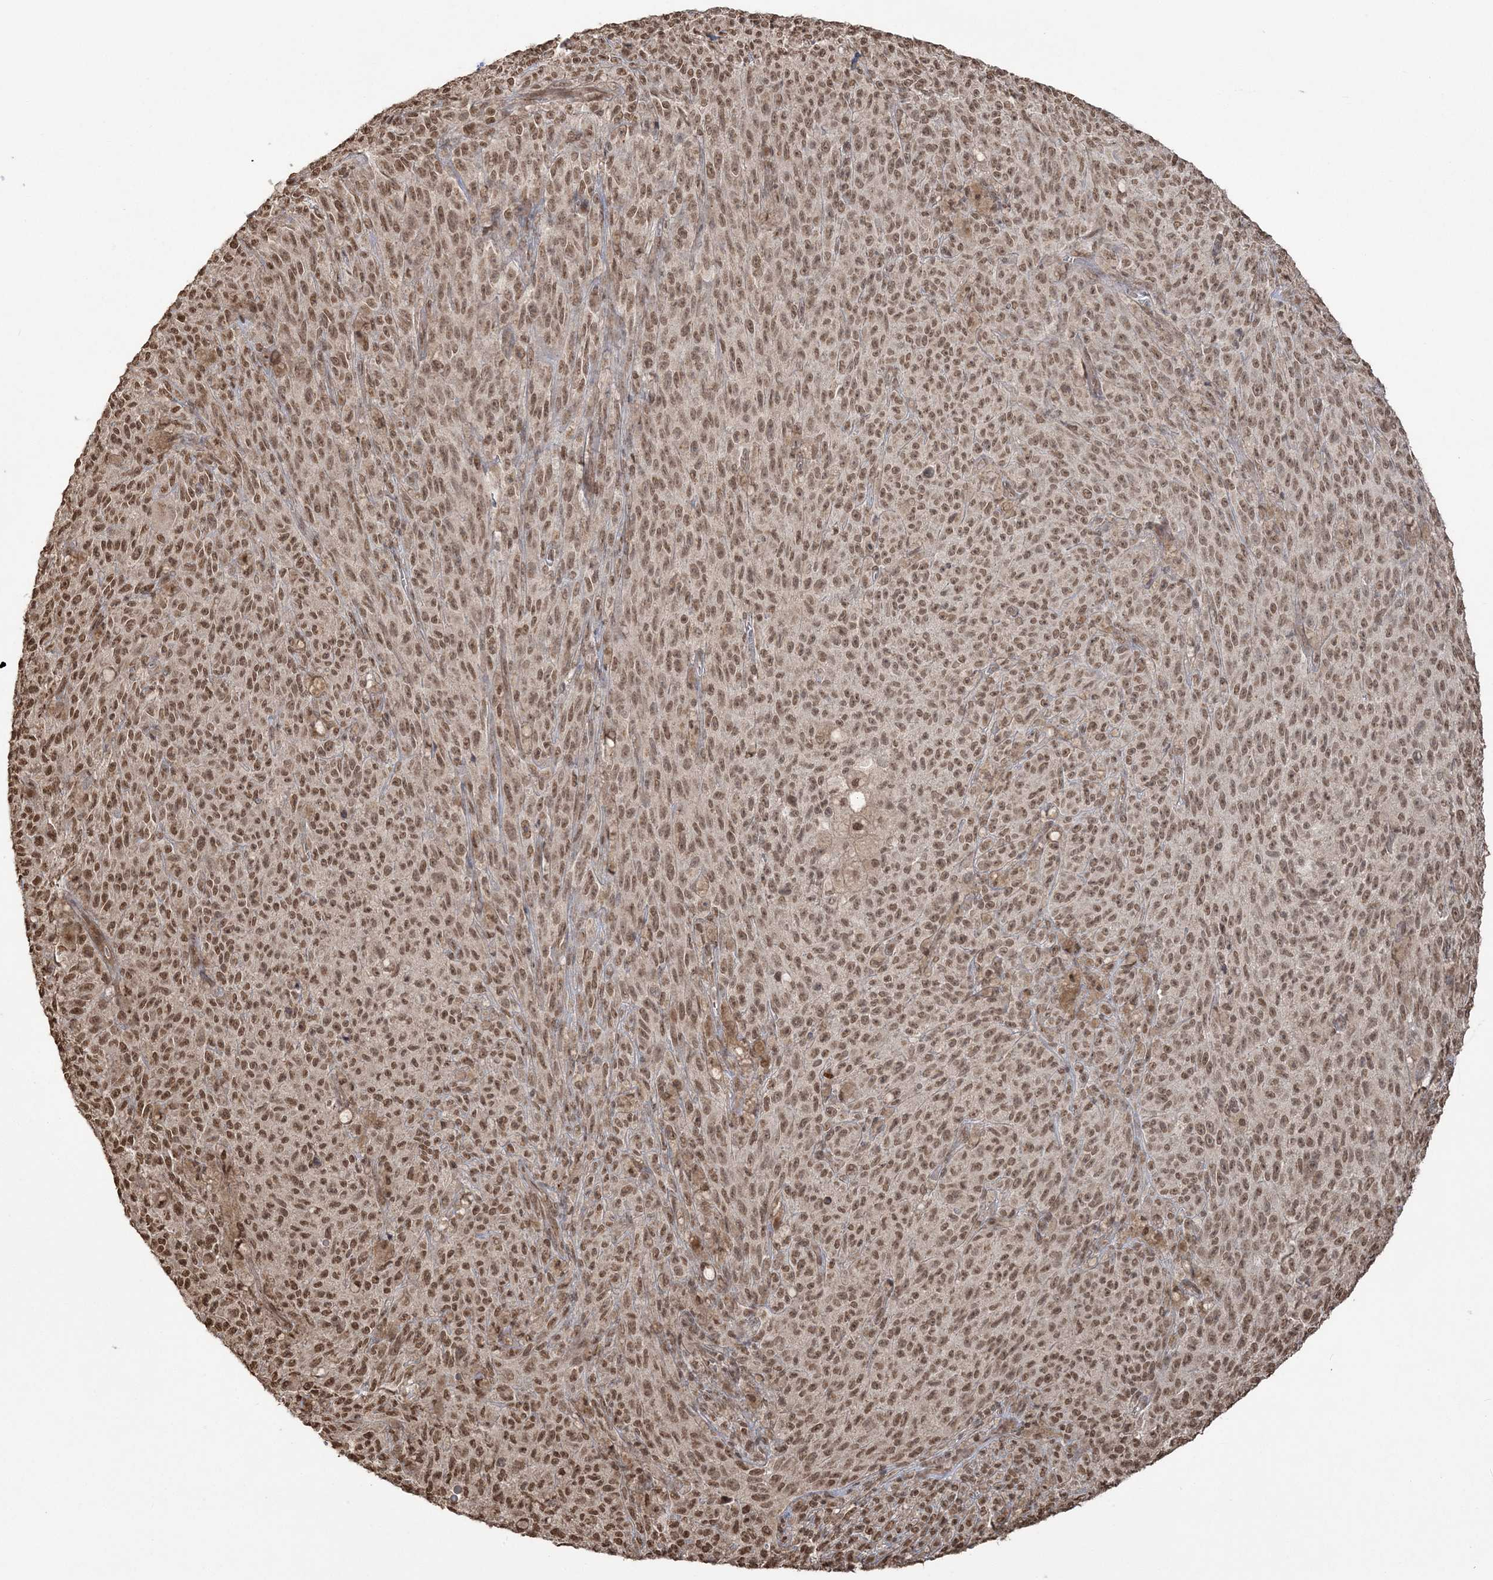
{"staining": {"intensity": "moderate", "quantity": ">75%", "location": "nuclear"}, "tissue": "melanoma", "cell_type": "Tumor cells", "image_type": "cancer", "snomed": [{"axis": "morphology", "description": "Malignant melanoma, NOS"}, {"axis": "topography", "description": "Skin"}], "caption": "Brown immunohistochemical staining in malignant melanoma displays moderate nuclear expression in approximately >75% of tumor cells. The protein is shown in brown color, while the nuclei are stained blue.", "gene": "ZNF839", "patient": {"sex": "female", "age": 82}}